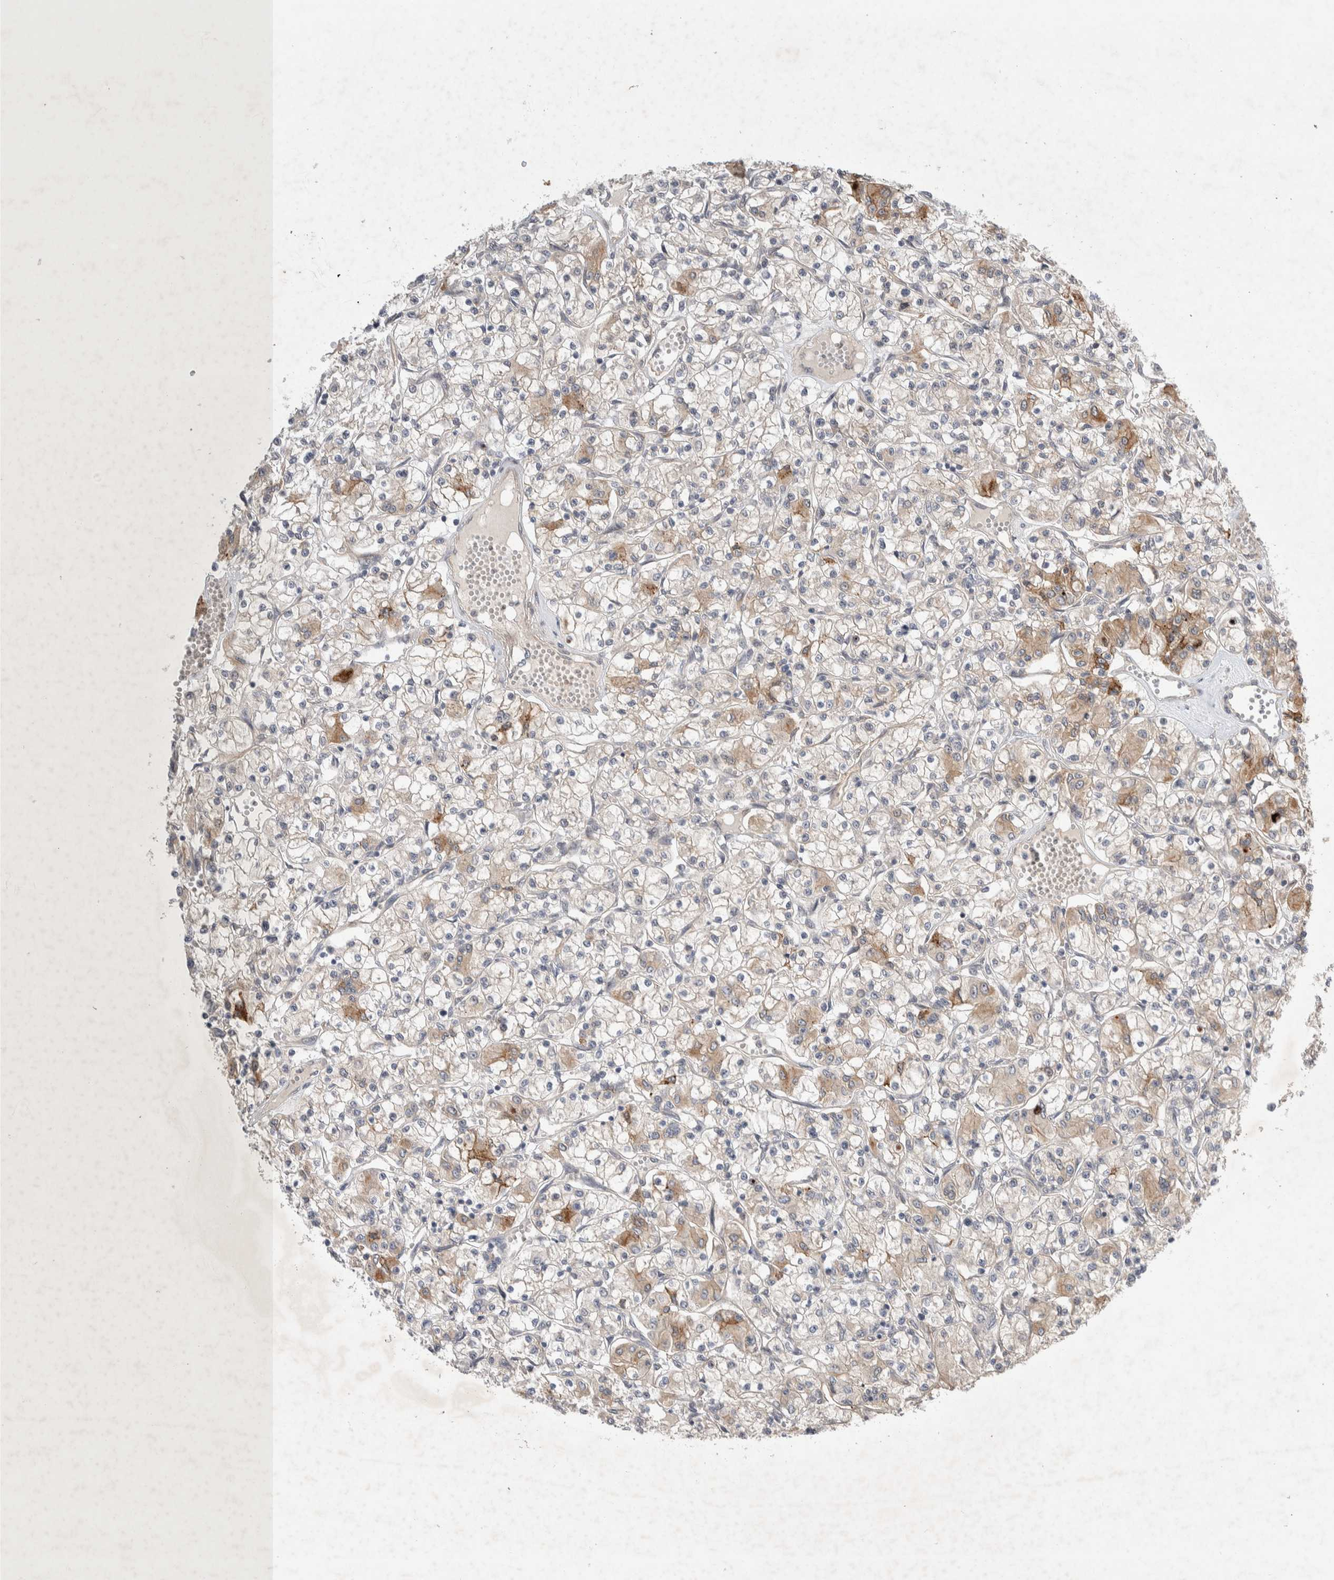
{"staining": {"intensity": "moderate", "quantity": "<25%", "location": "cytoplasmic/membranous"}, "tissue": "renal cancer", "cell_type": "Tumor cells", "image_type": "cancer", "snomed": [{"axis": "morphology", "description": "Adenocarcinoma, NOS"}, {"axis": "topography", "description": "Kidney"}], "caption": "Immunohistochemistry histopathology image of renal cancer (adenocarcinoma) stained for a protein (brown), which demonstrates low levels of moderate cytoplasmic/membranous expression in about <25% of tumor cells.", "gene": "ZNF704", "patient": {"sex": "female", "age": 59}}